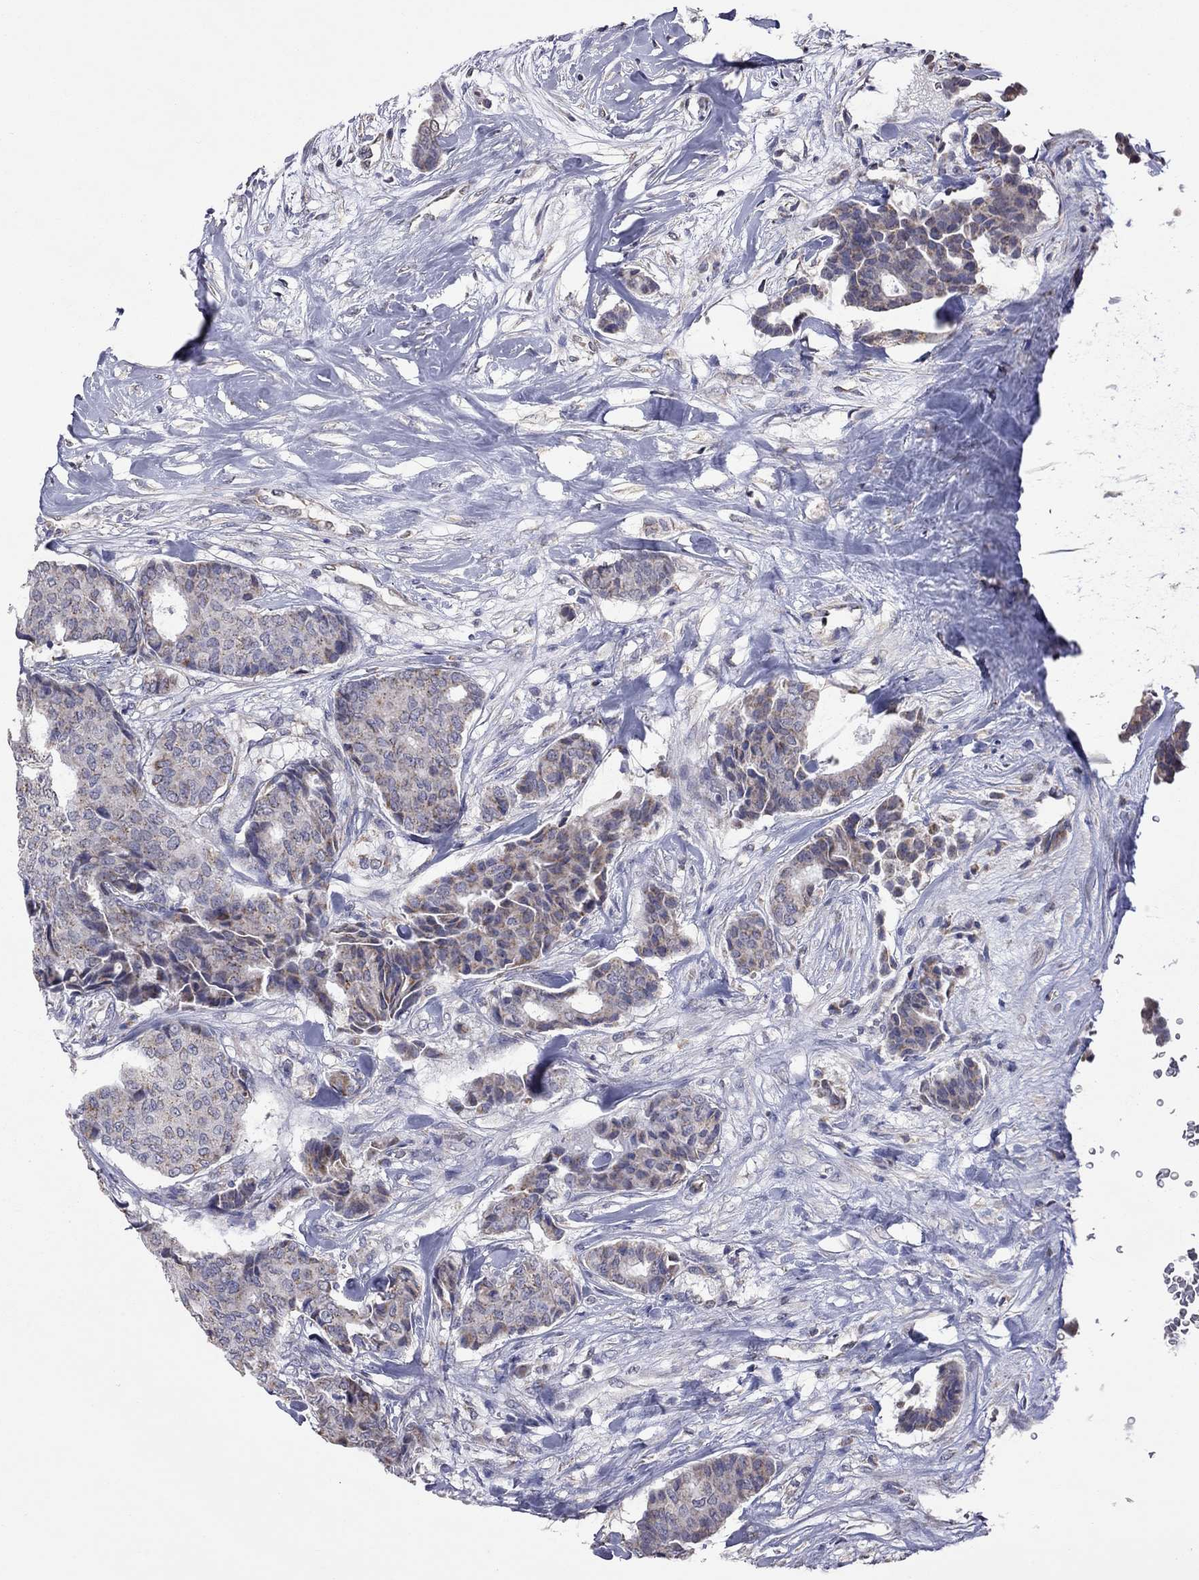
{"staining": {"intensity": "strong", "quantity": "<25%", "location": "cytoplasmic/membranous"}, "tissue": "breast cancer", "cell_type": "Tumor cells", "image_type": "cancer", "snomed": [{"axis": "morphology", "description": "Duct carcinoma"}, {"axis": "topography", "description": "Breast"}], "caption": "About <25% of tumor cells in breast infiltrating ductal carcinoma demonstrate strong cytoplasmic/membranous protein expression as visualized by brown immunohistochemical staining.", "gene": "NDUFB1", "patient": {"sex": "female", "age": 75}}